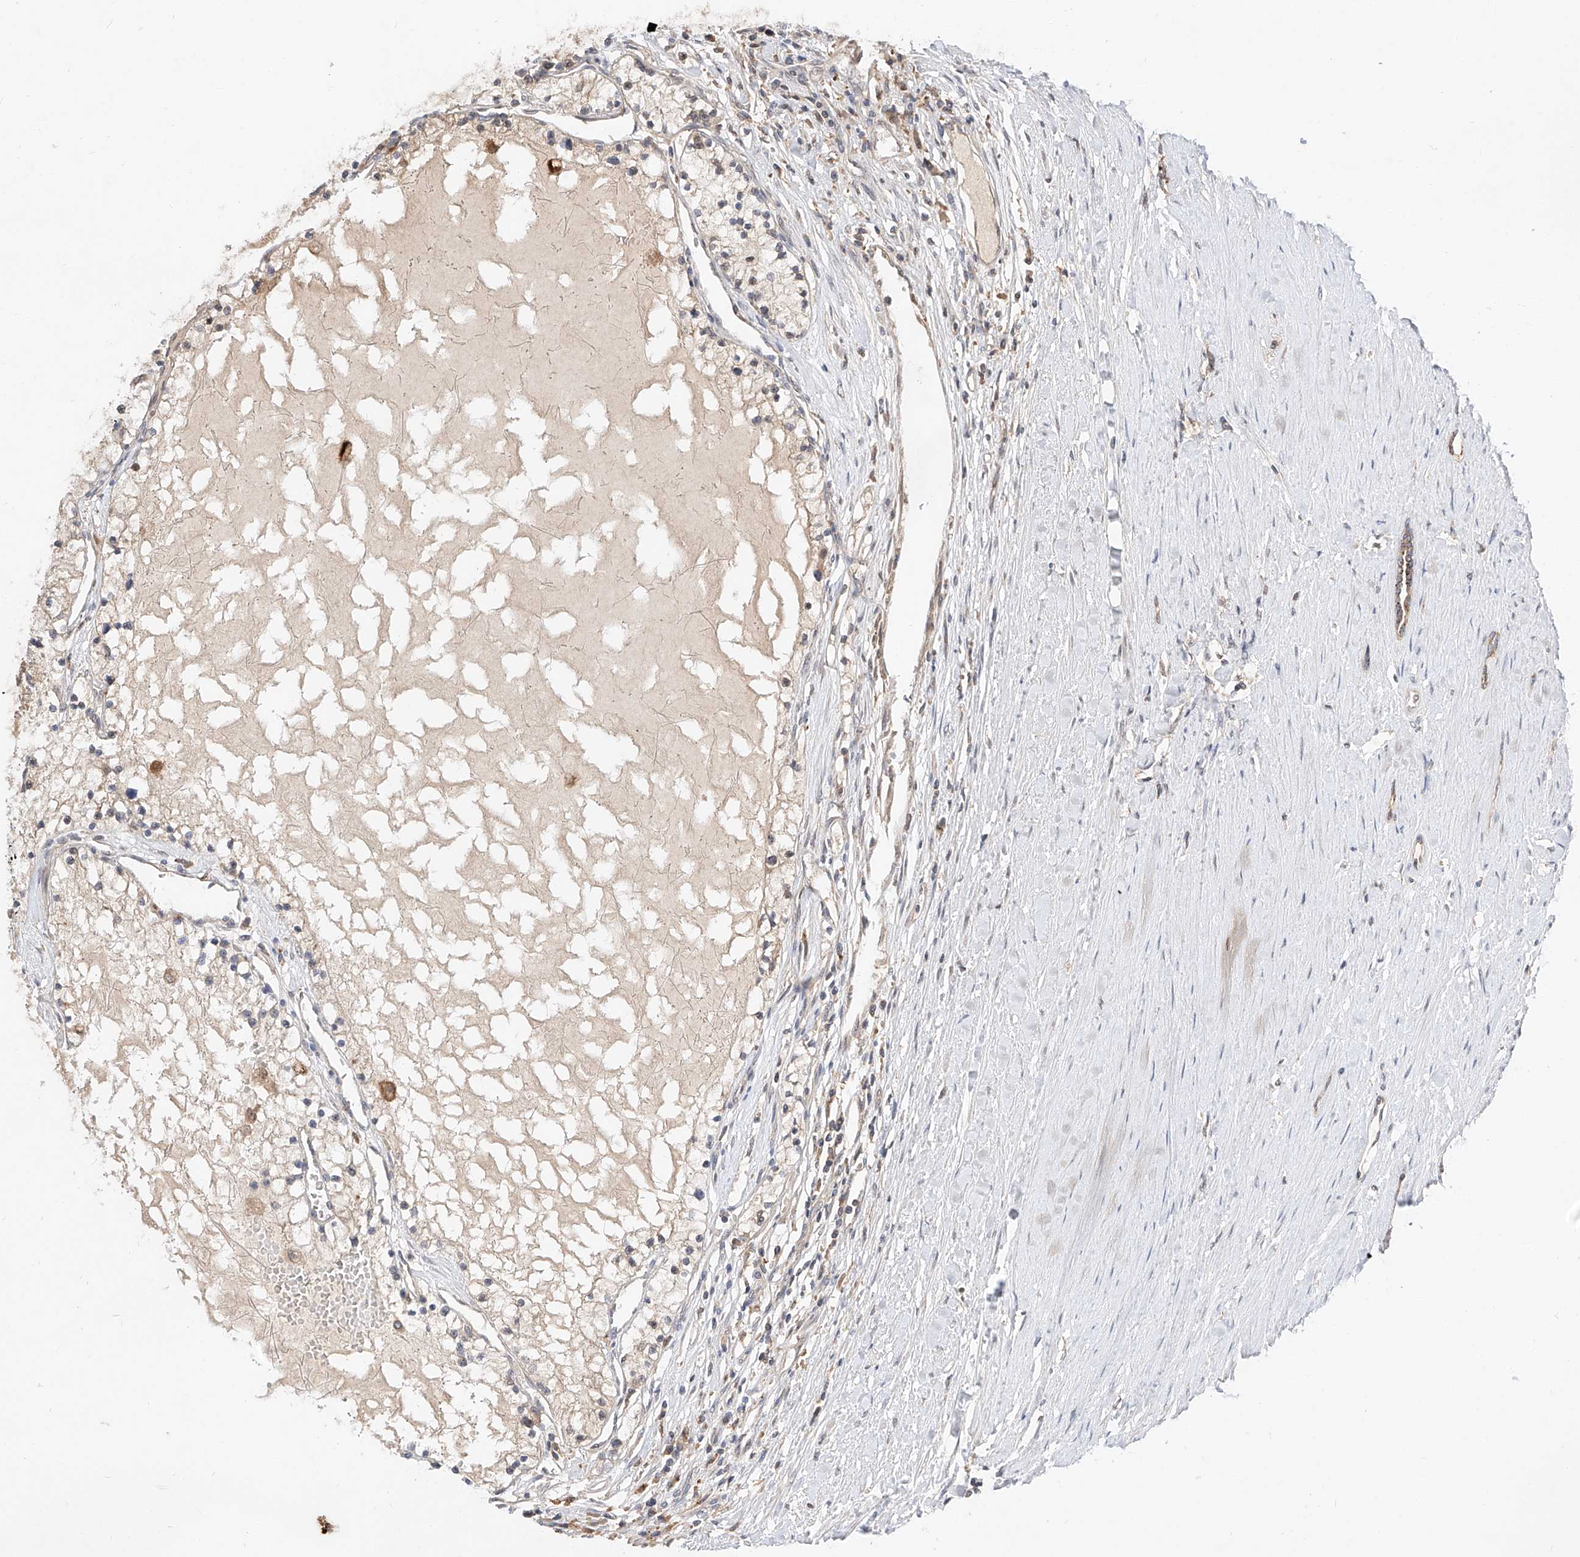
{"staining": {"intensity": "negative", "quantity": "none", "location": "none"}, "tissue": "renal cancer", "cell_type": "Tumor cells", "image_type": "cancer", "snomed": [{"axis": "morphology", "description": "Normal tissue, NOS"}, {"axis": "morphology", "description": "Adenocarcinoma, NOS"}, {"axis": "topography", "description": "Kidney"}], "caption": "The histopathology image shows no staining of tumor cells in renal cancer.", "gene": "DIRAS3", "patient": {"sex": "male", "age": 68}}